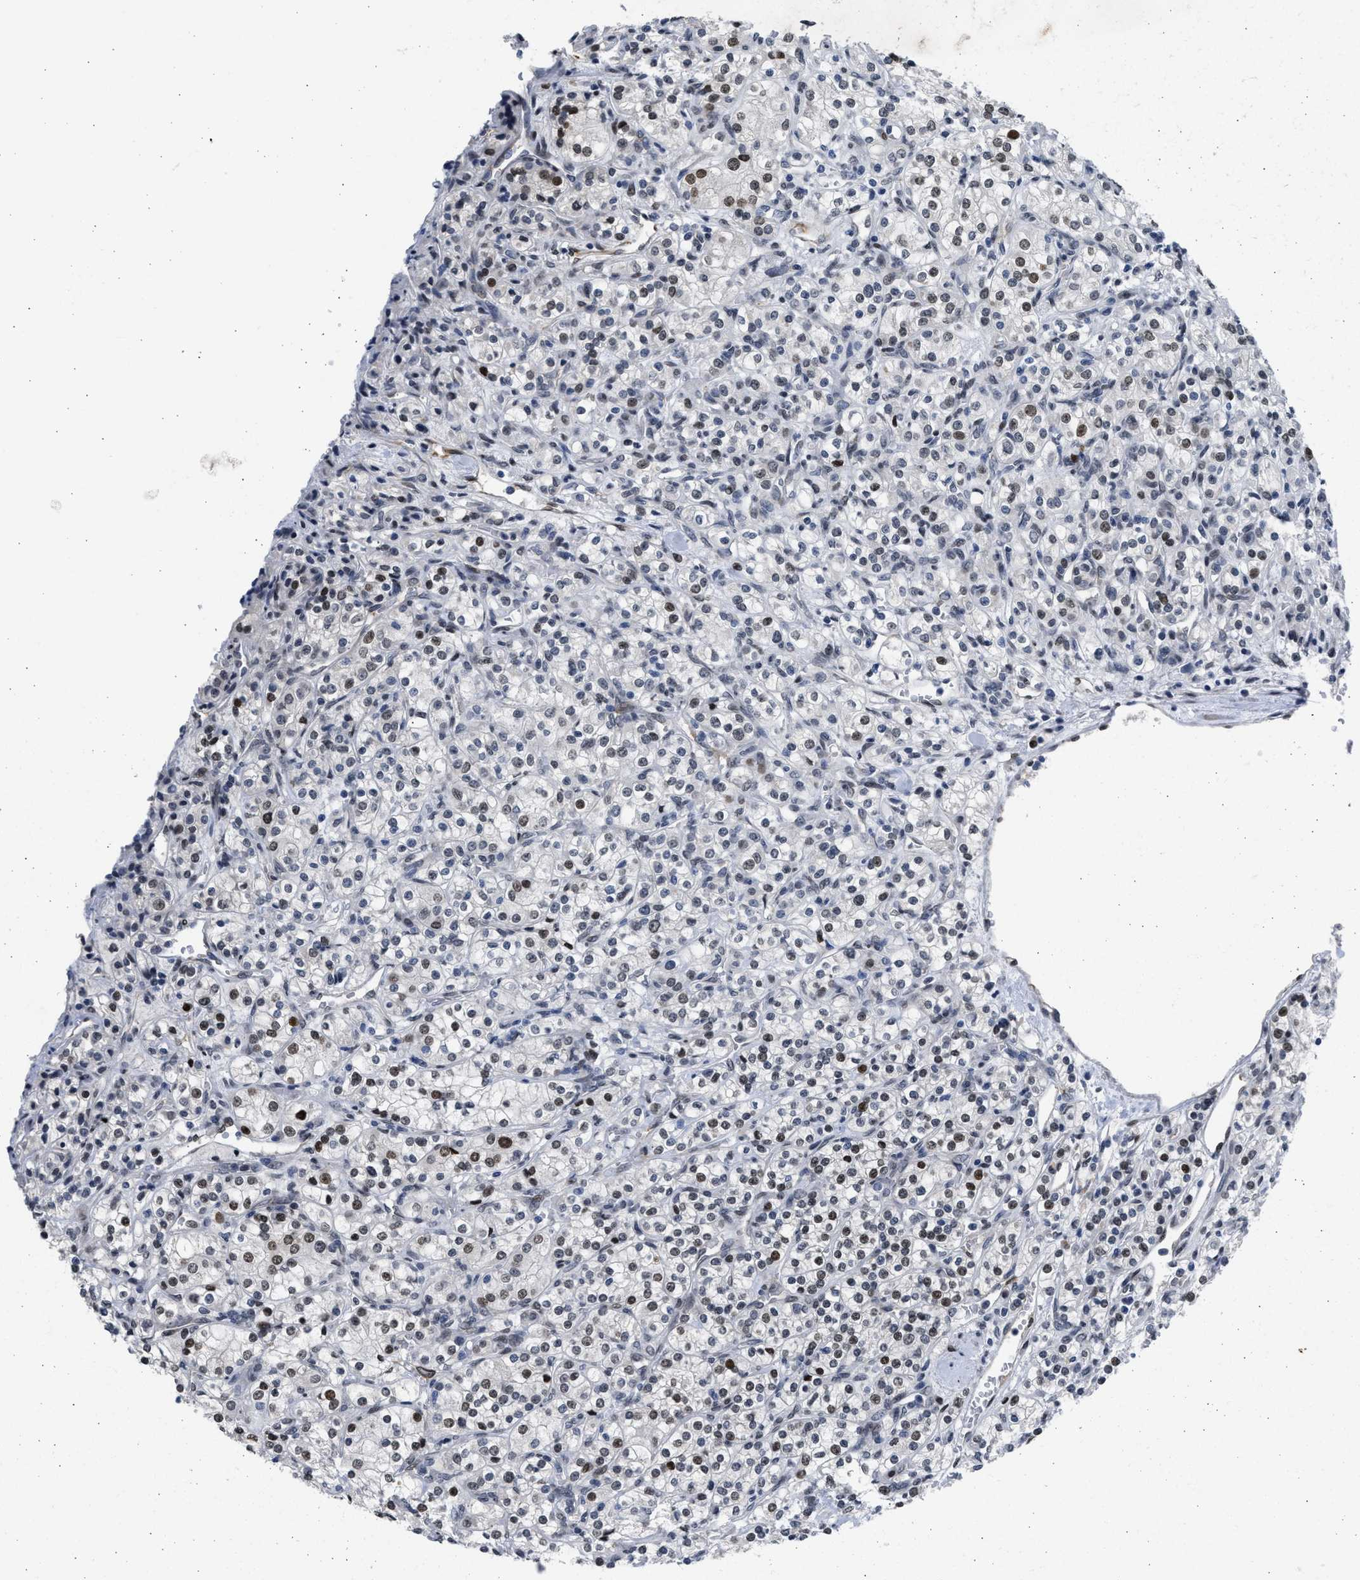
{"staining": {"intensity": "moderate", "quantity": "25%-75%", "location": "nuclear"}, "tissue": "renal cancer", "cell_type": "Tumor cells", "image_type": "cancer", "snomed": [{"axis": "morphology", "description": "Adenocarcinoma, NOS"}, {"axis": "topography", "description": "Kidney"}], "caption": "Immunohistochemistry (IHC) histopathology image of human renal cancer (adenocarcinoma) stained for a protein (brown), which demonstrates medium levels of moderate nuclear positivity in about 25%-75% of tumor cells.", "gene": "HMGN3", "patient": {"sex": "male", "age": 77}}